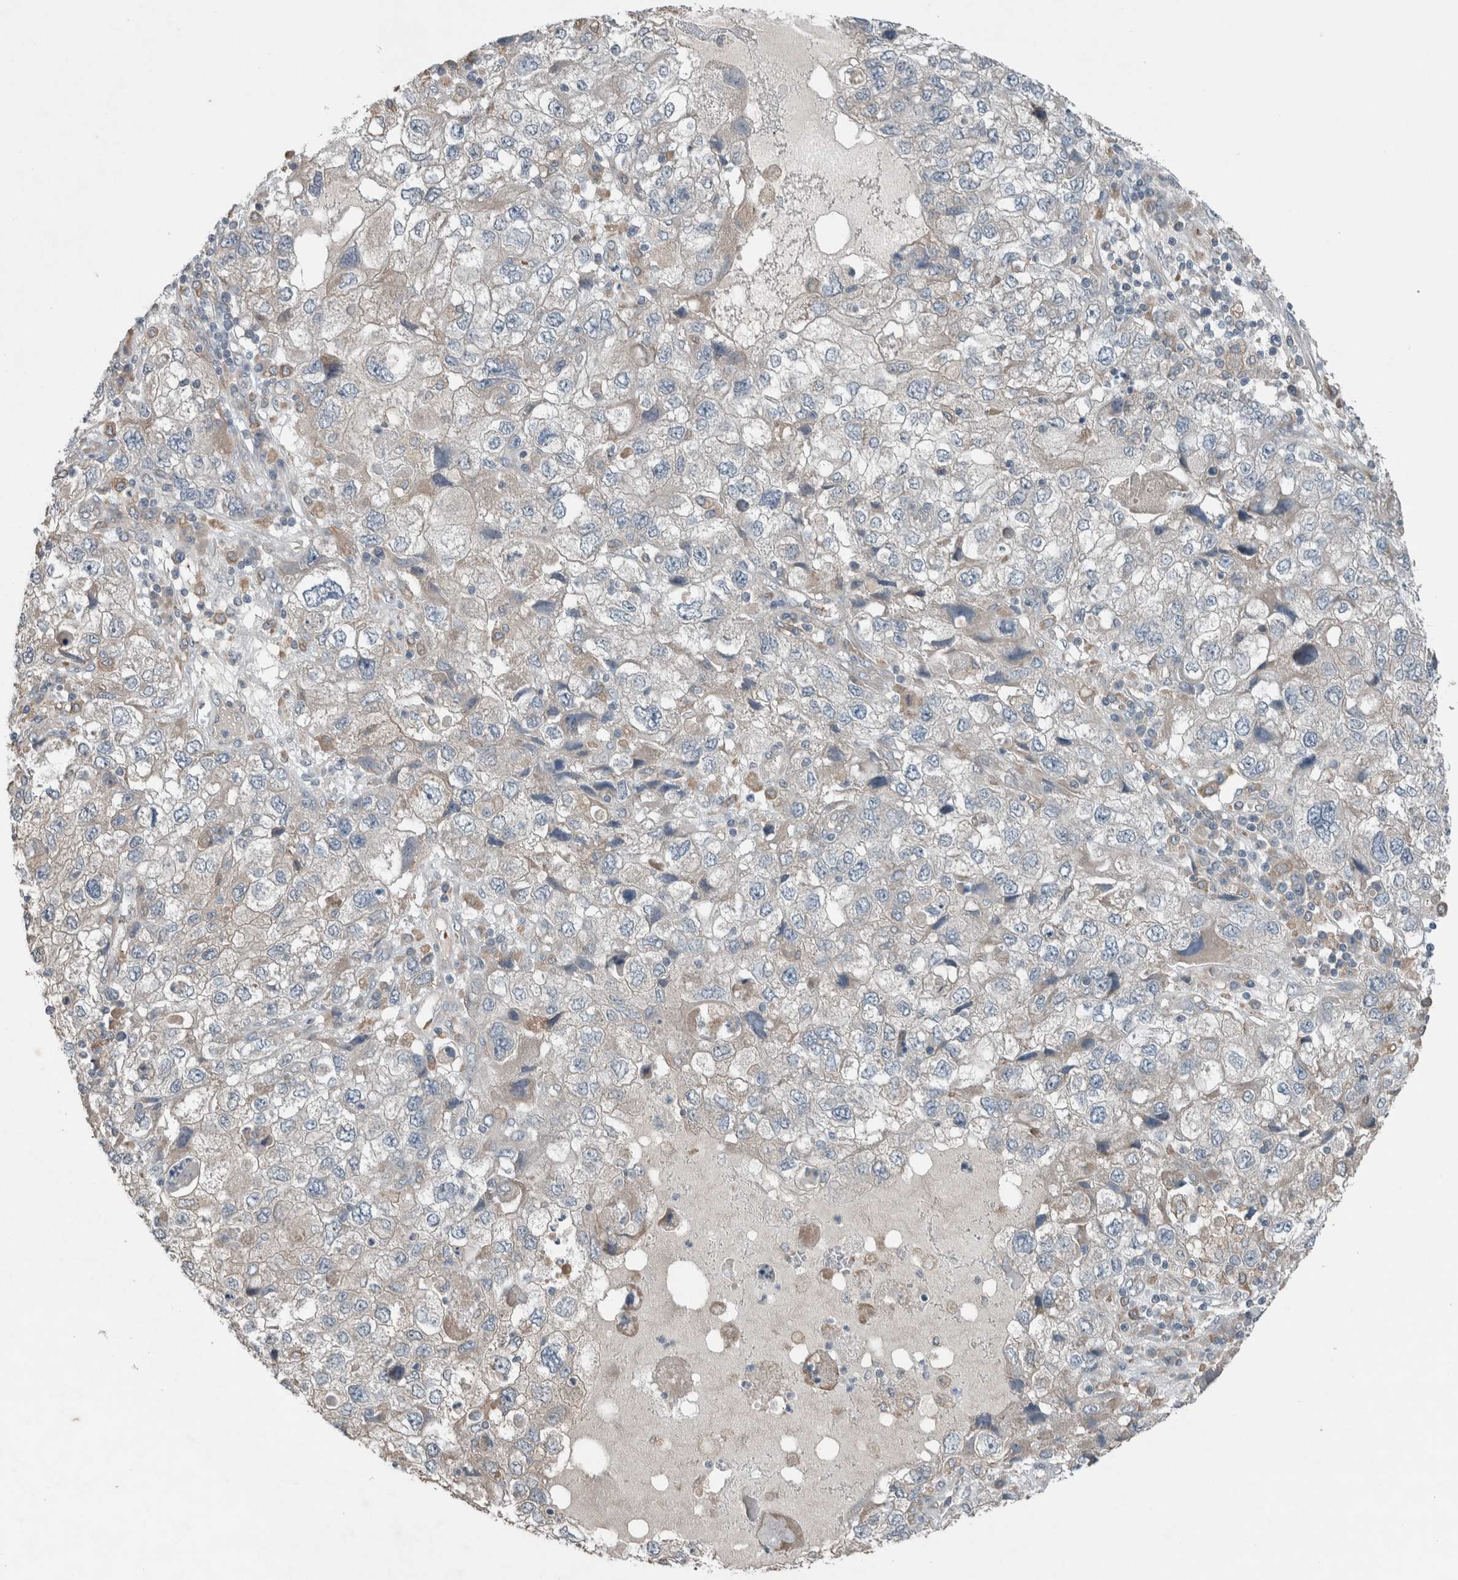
{"staining": {"intensity": "negative", "quantity": "none", "location": "none"}, "tissue": "endometrial cancer", "cell_type": "Tumor cells", "image_type": "cancer", "snomed": [{"axis": "morphology", "description": "Adenocarcinoma, NOS"}, {"axis": "topography", "description": "Endometrium"}], "caption": "Tumor cells are negative for brown protein staining in endometrial adenocarcinoma. The staining is performed using DAB (3,3'-diaminobenzidine) brown chromogen with nuclei counter-stained in using hematoxylin.", "gene": "JADE2", "patient": {"sex": "female", "age": 49}}